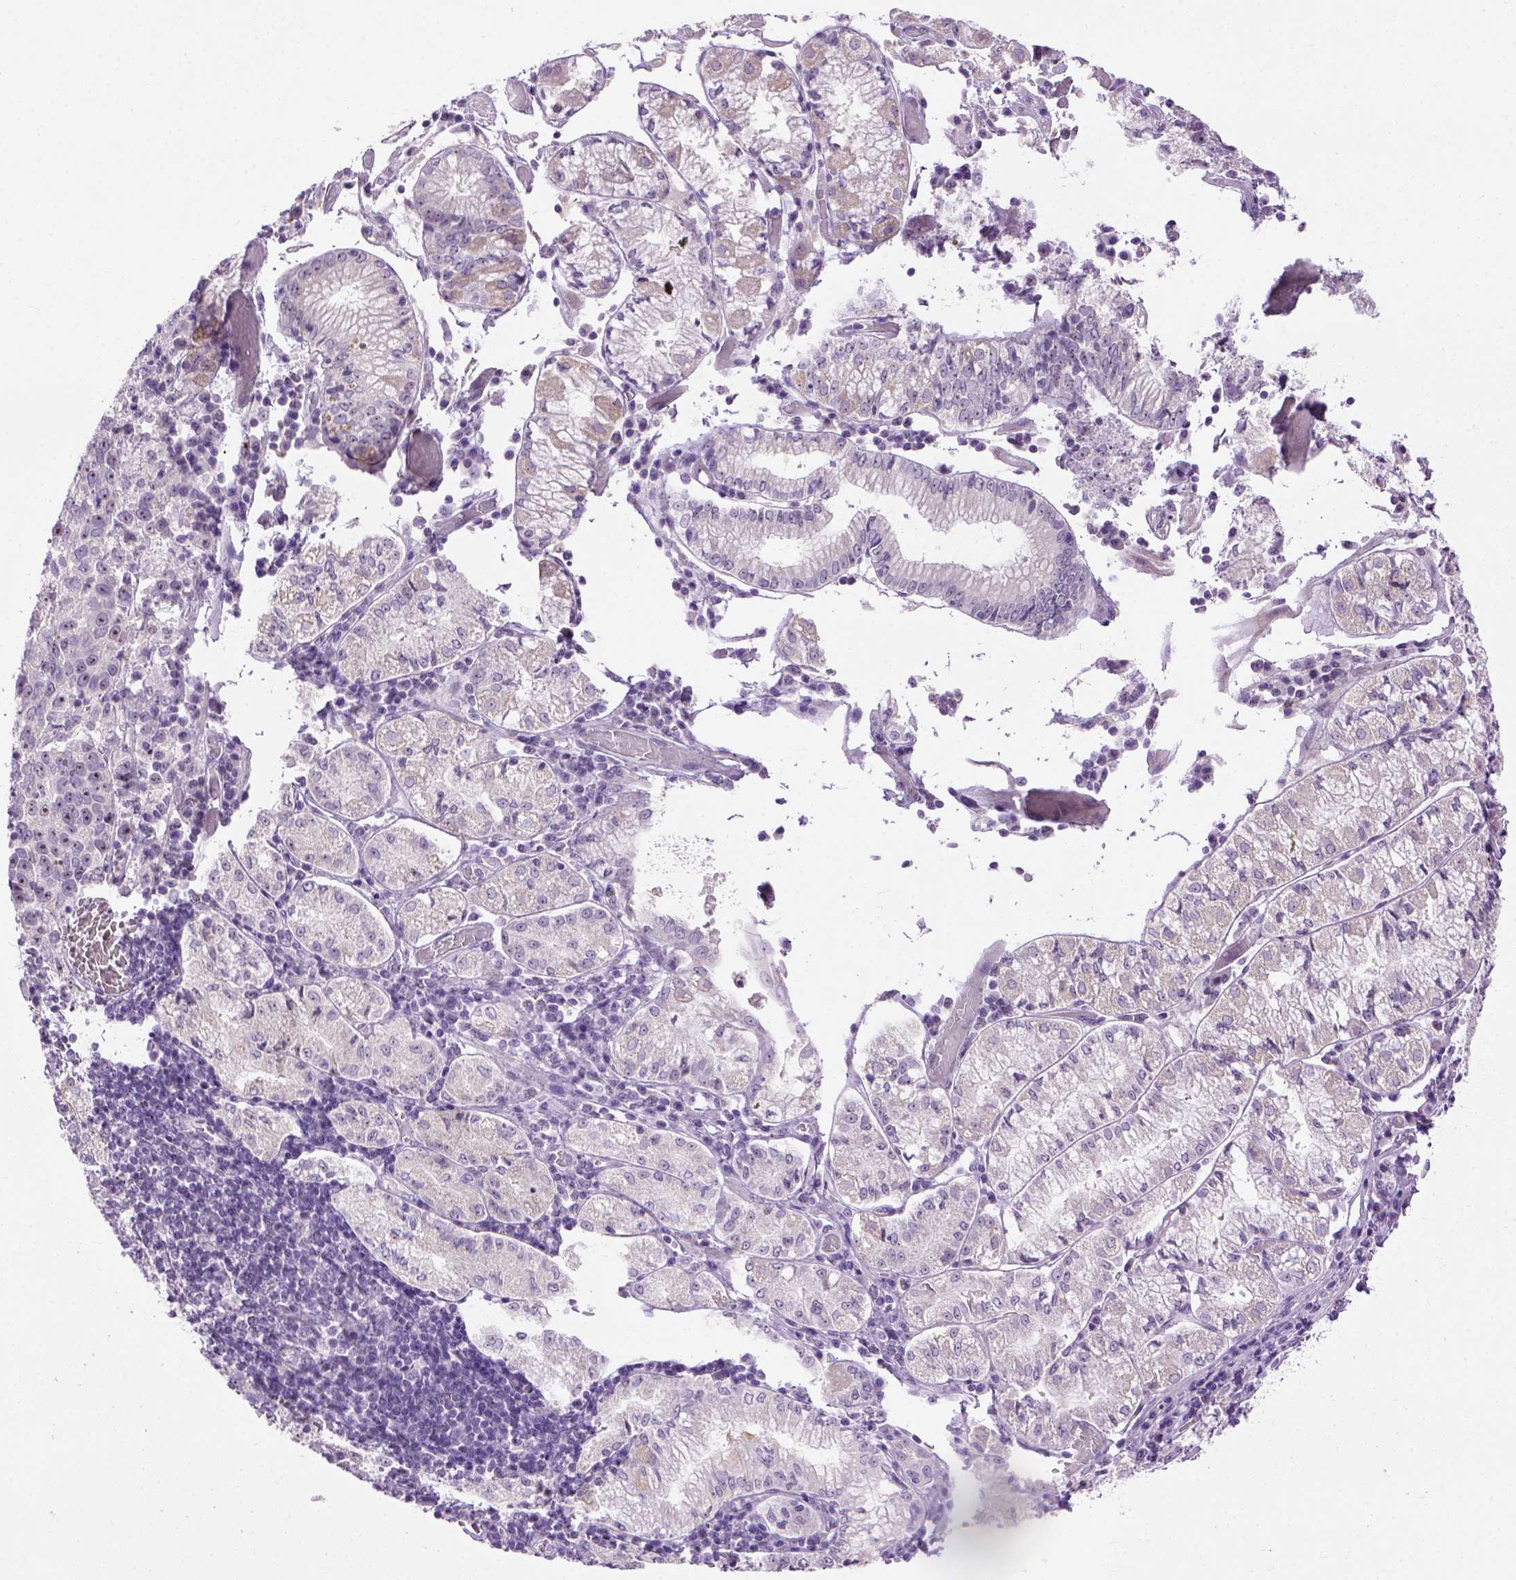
{"staining": {"intensity": "weak", "quantity": "25%-75%", "location": "nuclear"}, "tissue": "stomach cancer", "cell_type": "Tumor cells", "image_type": "cancer", "snomed": [{"axis": "morphology", "description": "Adenocarcinoma, NOS"}, {"axis": "topography", "description": "Stomach"}], "caption": "About 25%-75% of tumor cells in human stomach adenocarcinoma display weak nuclear protein positivity as visualized by brown immunohistochemical staining.", "gene": "UTP4", "patient": {"sex": "male", "age": 93}}